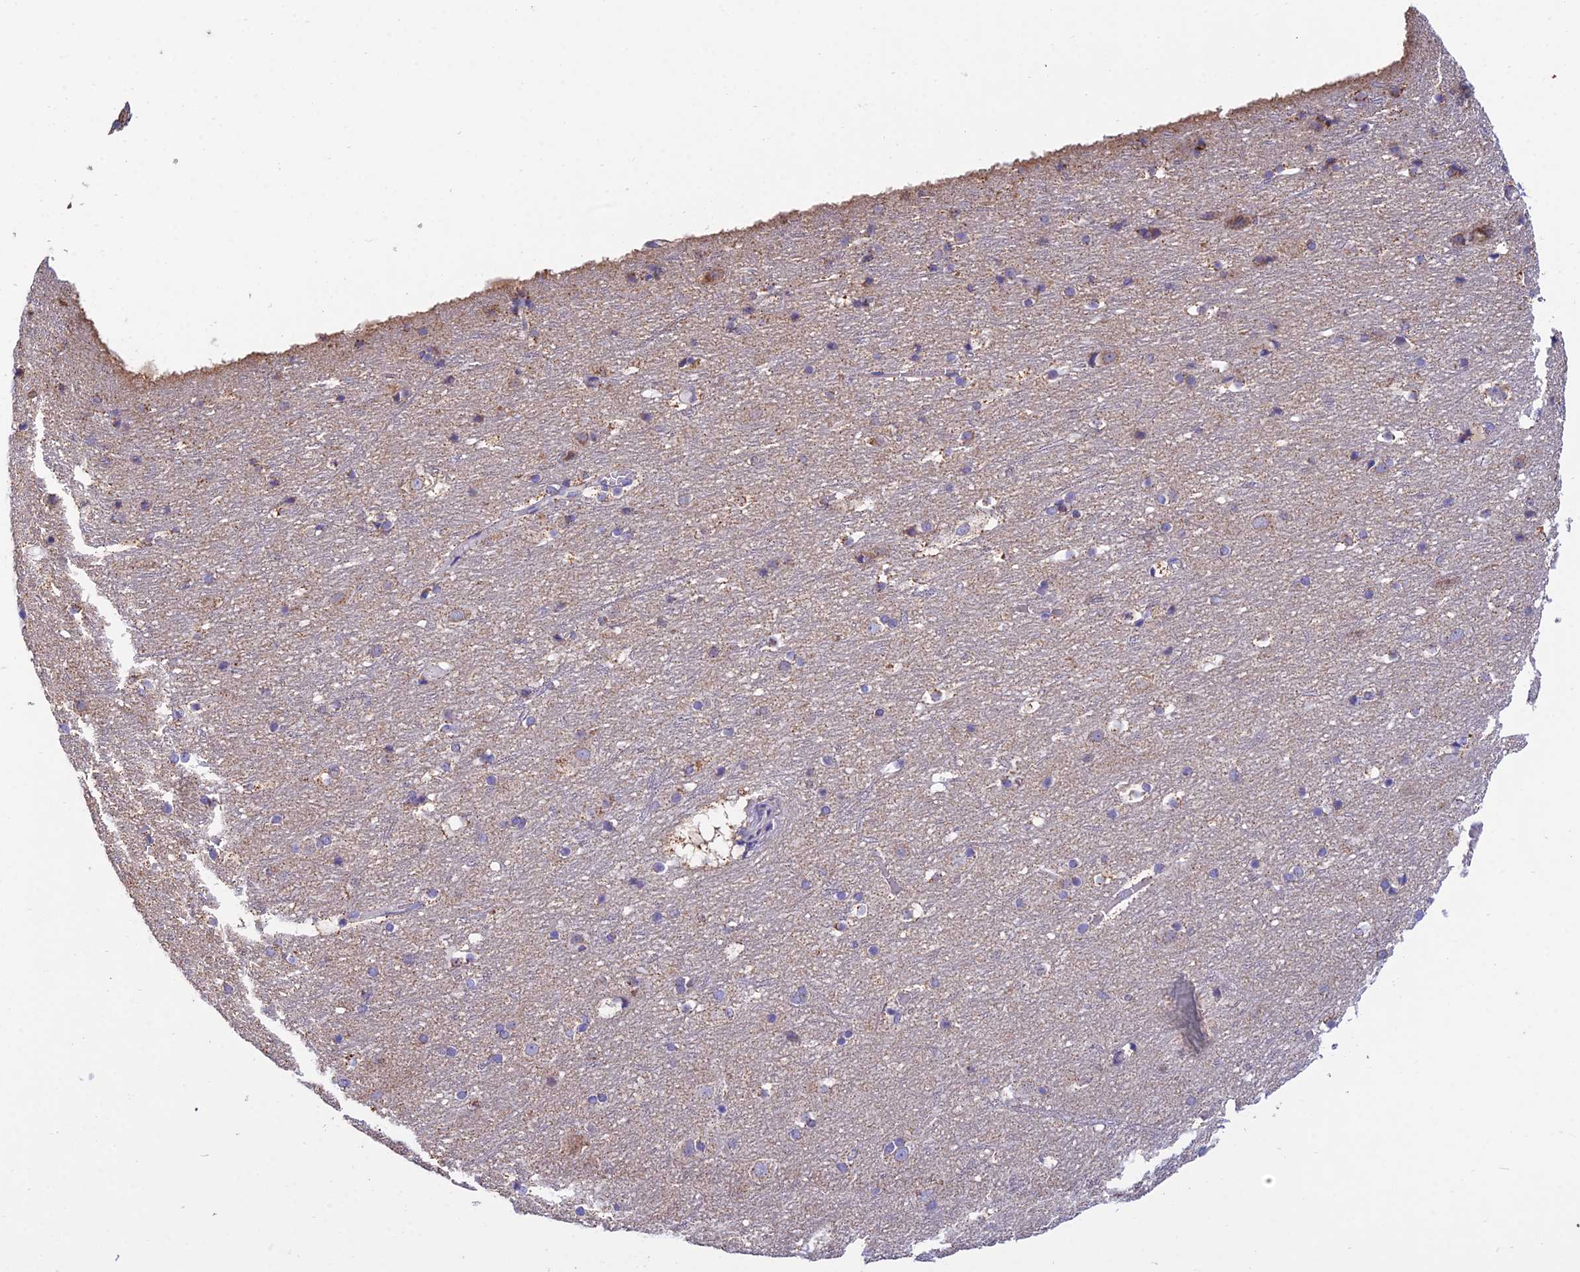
{"staining": {"intensity": "negative", "quantity": "none", "location": "none"}, "tissue": "cerebral cortex", "cell_type": "Endothelial cells", "image_type": "normal", "snomed": [{"axis": "morphology", "description": "Normal tissue, NOS"}, {"axis": "topography", "description": "Cerebral cortex"}], "caption": "Endothelial cells are negative for brown protein staining in unremarkable cerebral cortex. Brightfield microscopy of IHC stained with DAB (brown) and hematoxylin (blue), captured at high magnification.", "gene": "OR2W3", "patient": {"sex": "male", "age": 45}}